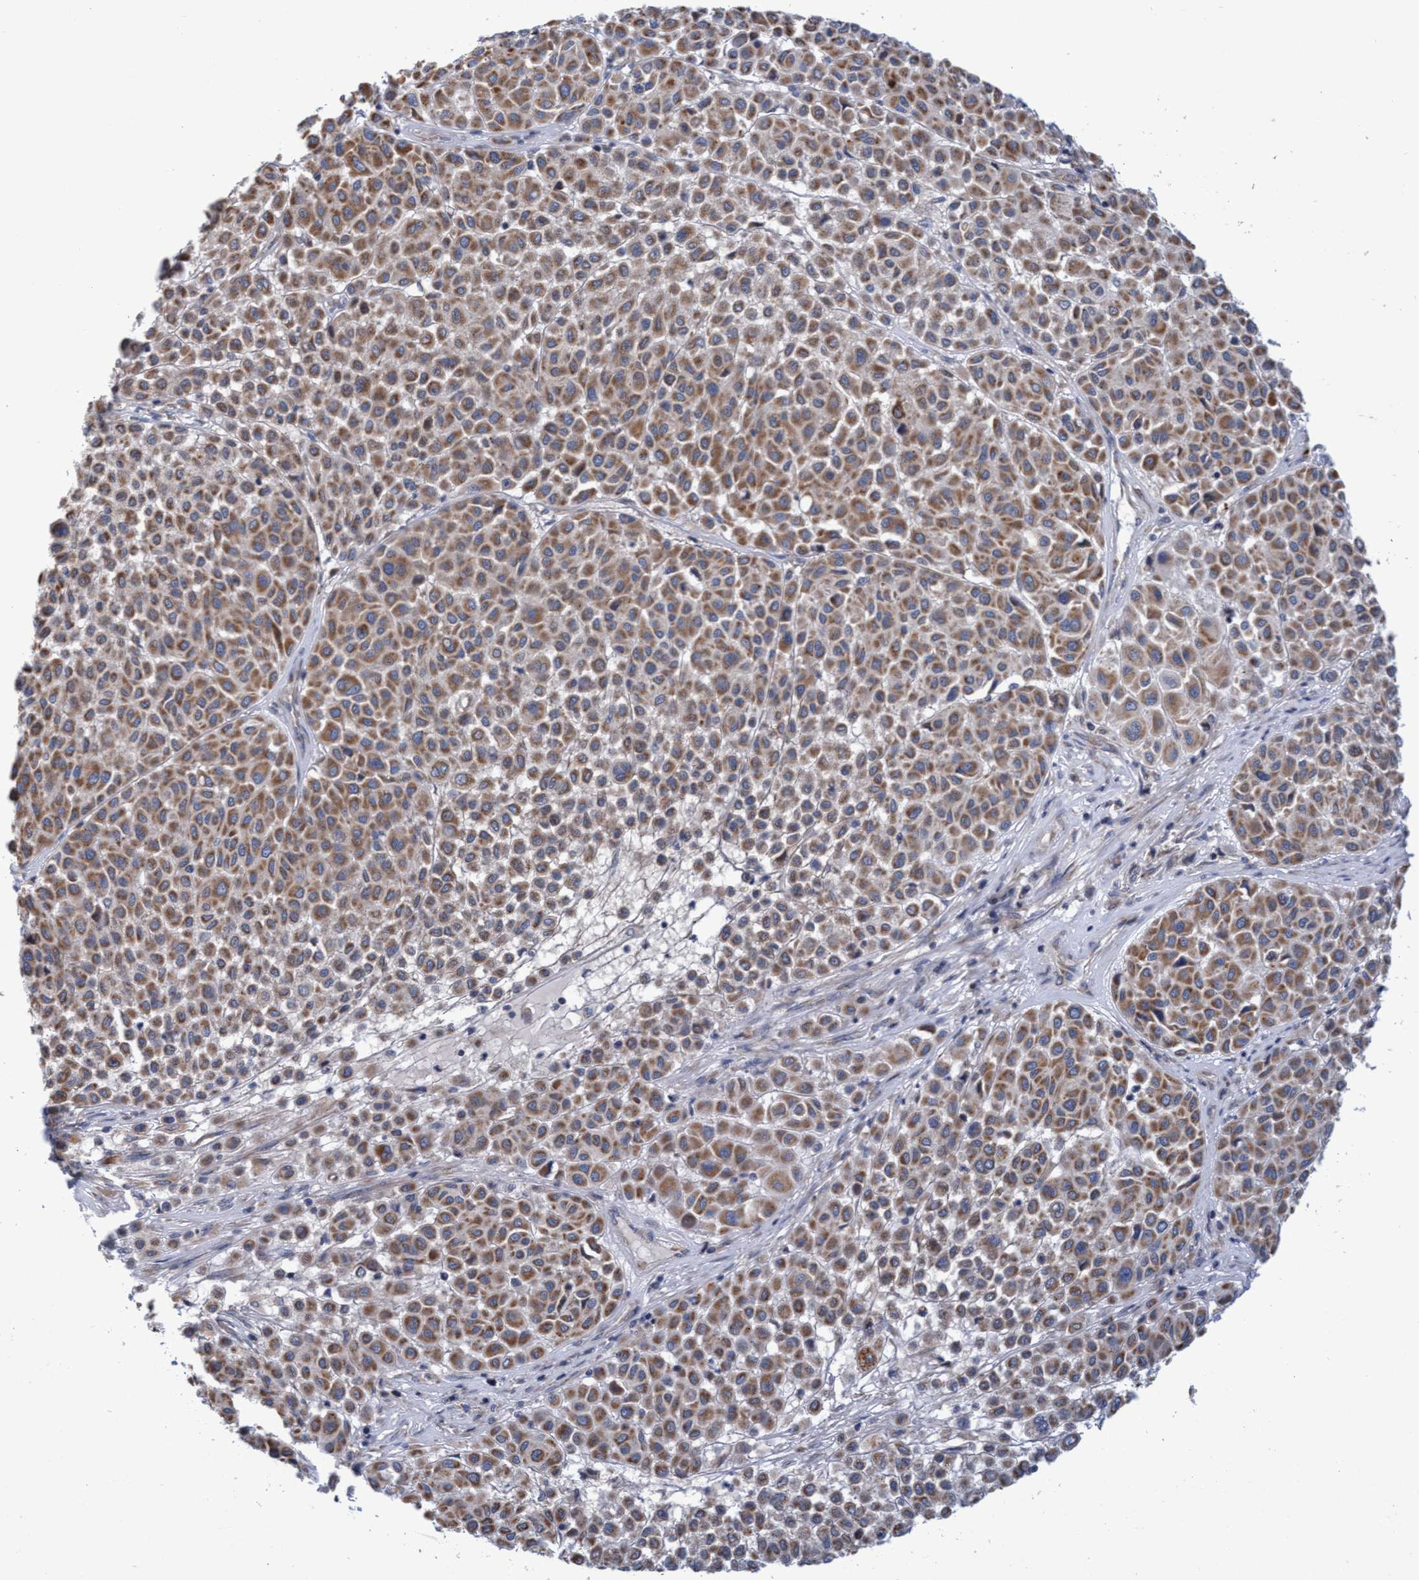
{"staining": {"intensity": "moderate", "quantity": ">75%", "location": "cytoplasmic/membranous"}, "tissue": "melanoma", "cell_type": "Tumor cells", "image_type": "cancer", "snomed": [{"axis": "morphology", "description": "Malignant melanoma, Metastatic site"}, {"axis": "topography", "description": "Soft tissue"}], "caption": "High-power microscopy captured an immunohistochemistry image of malignant melanoma (metastatic site), revealing moderate cytoplasmic/membranous positivity in about >75% of tumor cells. (DAB (3,3'-diaminobenzidine) IHC with brightfield microscopy, high magnification).", "gene": "NAT16", "patient": {"sex": "male", "age": 41}}